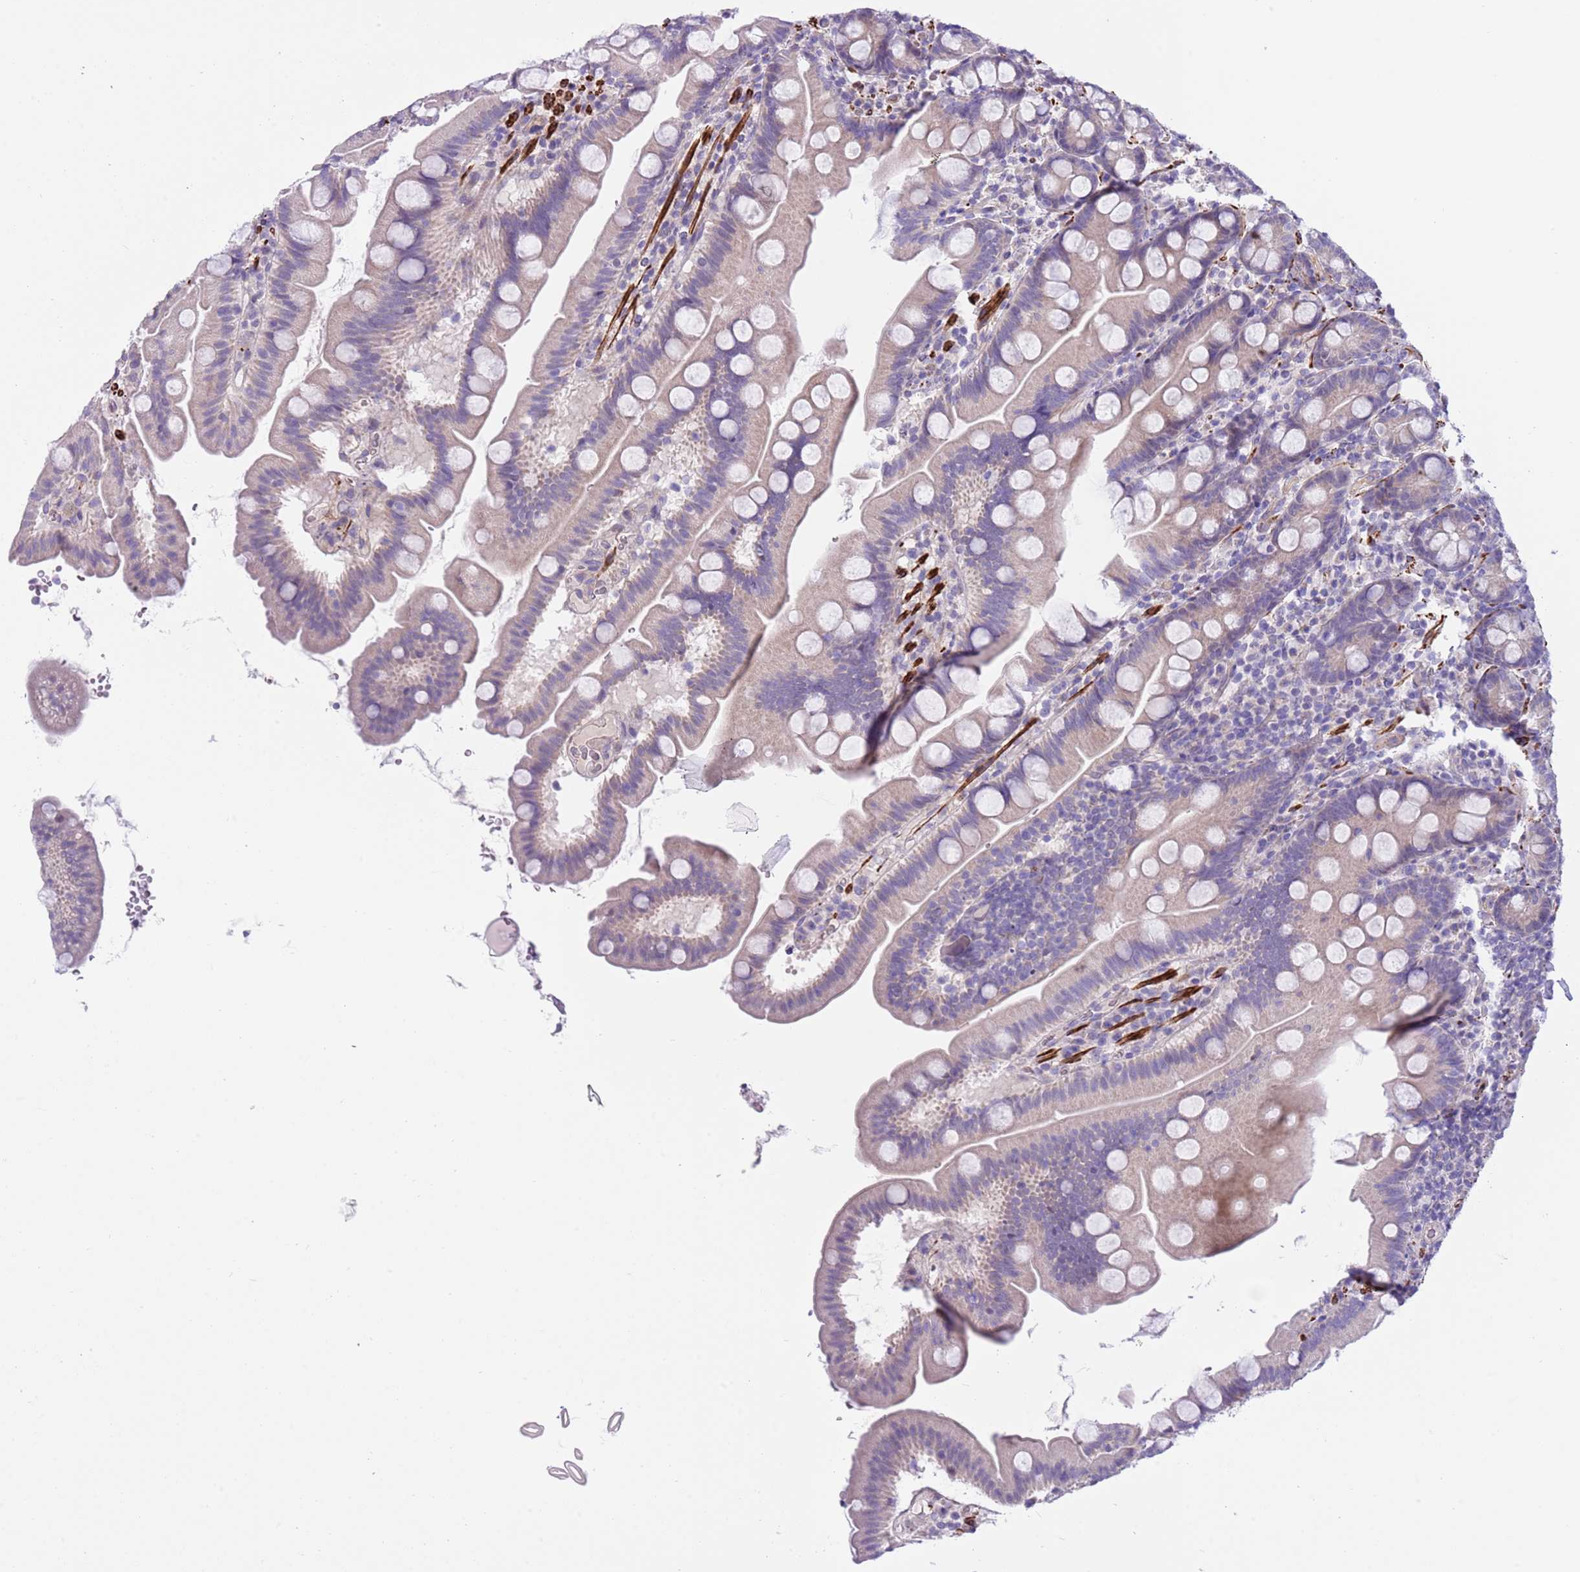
{"staining": {"intensity": "negative", "quantity": "none", "location": "none"}, "tissue": "small intestine", "cell_type": "Glandular cells", "image_type": "normal", "snomed": [{"axis": "morphology", "description": "Normal tissue, NOS"}, {"axis": "topography", "description": "Small intestine"}], "caption": "A high-resolution image shows immunohistochemistry staining of normal small intestine, which displays no significant expression in glandular cells. (Stains: DAB immunohistochemistry with hematoxylin counter stain, Microscopy: brightfield microscopy at high magnification).", "gene": "NET1", "patient": {"sex": "female", "age": 68}}